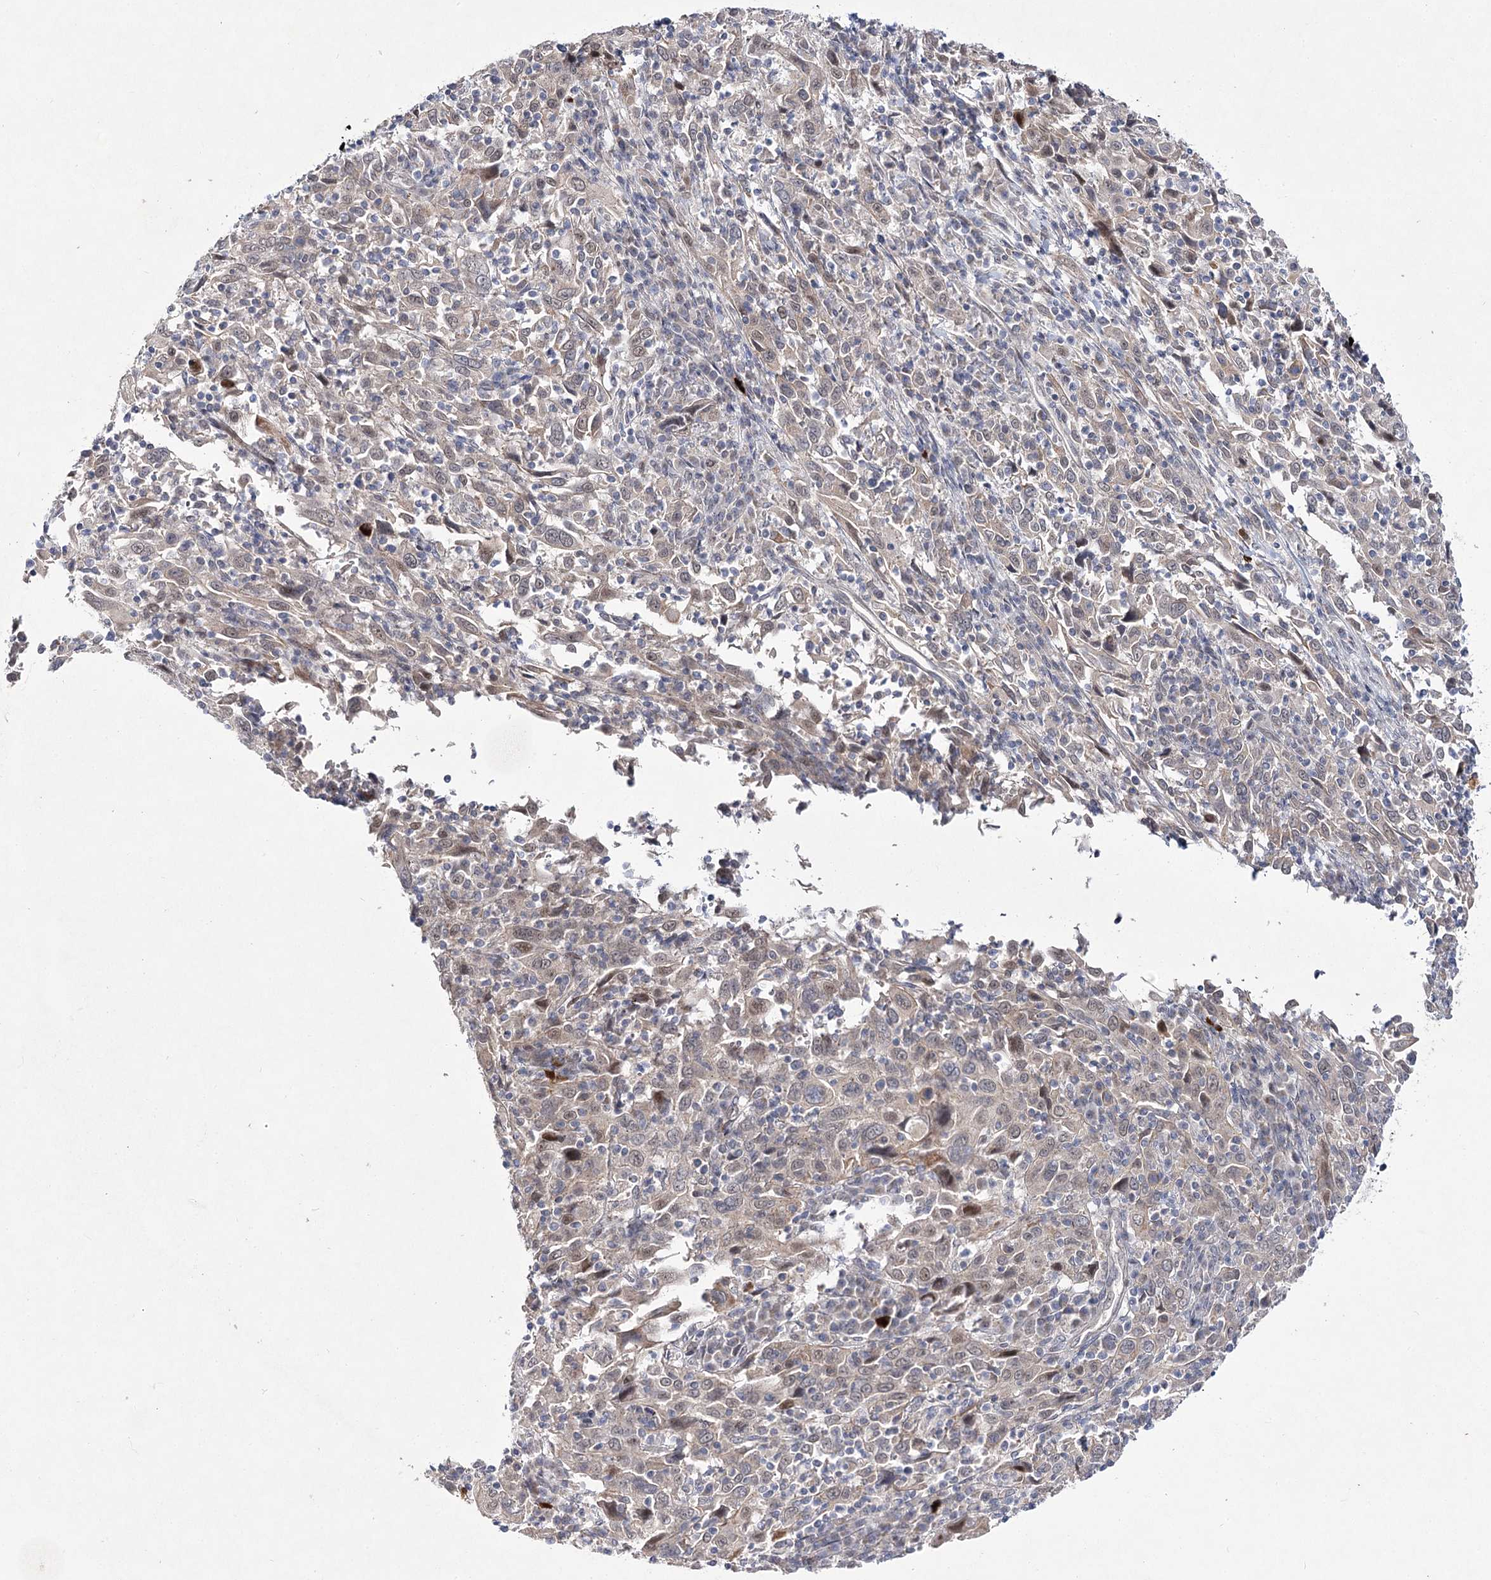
{"staining": {"intensity": "weak", "quantity": "<25%", "location": "cytoplasmic/membranous"}, "tissue": "cervical cancer", "cell_type": "Tumor cells", "image_type": "cancer", "snomed": [{"axis": "morphology", "description": "Squamous cell carcinoma, NOS"}, {"axis": "topography", "description": "Cervix"}], "caption": "This is an IHC histopathology image of cervical squamous cell carcinoma. There is no staining in tumor cells.", "gene": "ARHGAP32", "patient": {"sex": "female", "age": 46}}